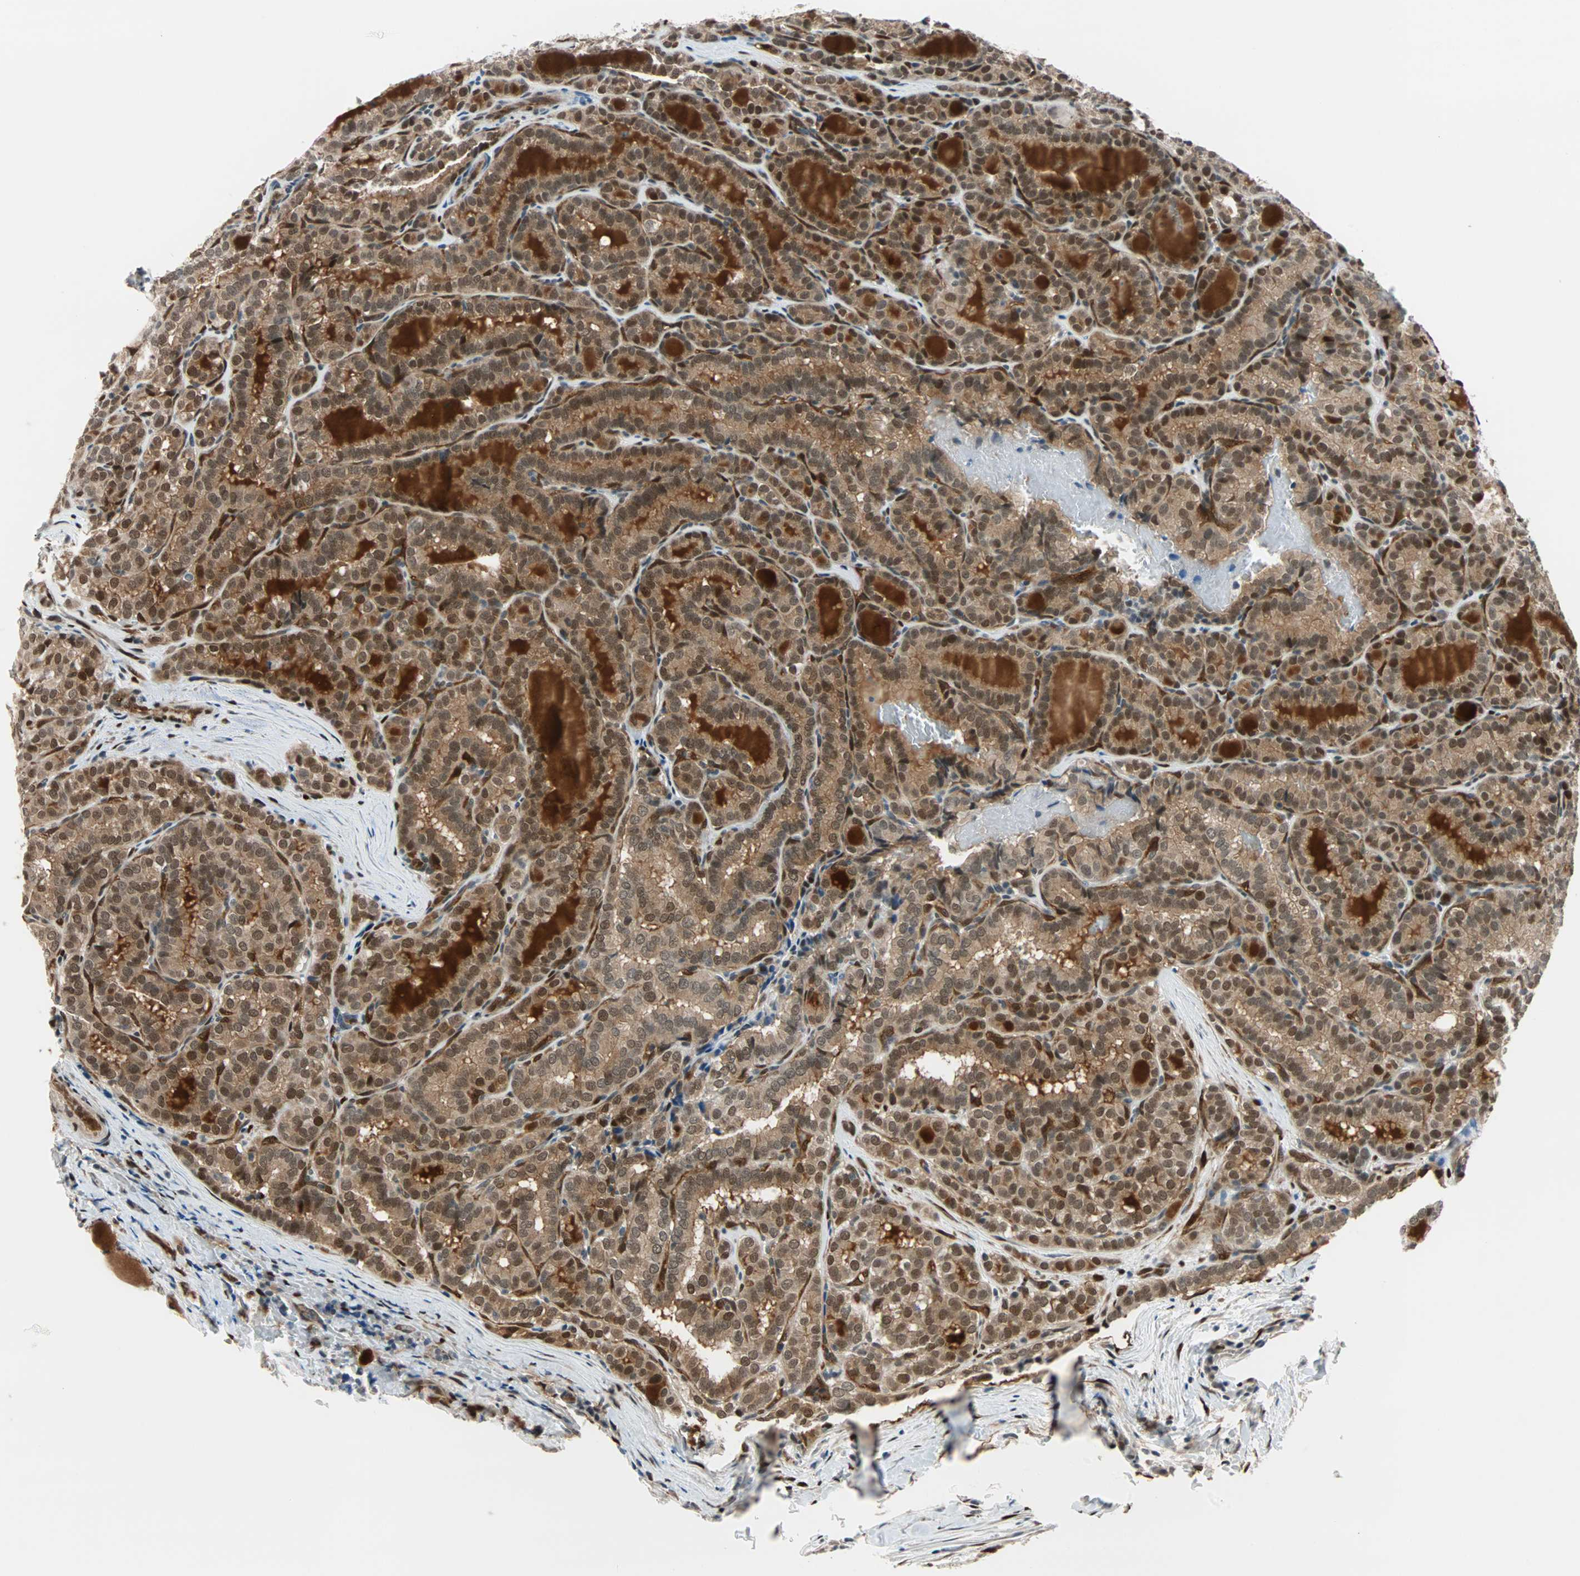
{"staining": {"intensity": "strong", "quantity": ">75%", "location": "cytoplasmic/membranous,nuclear"}, "tissue": "thyroid cancer", "cell_type": "Tumor cells", "image_type": "cancer", "snomed": [{"axis": "morphology", "description": "Normal tissue, NOS"}, {"axis": "morphology", "description": "Papillary adenocarcinoma, NOS"}, {"axis": "topography", "description": "Thyroid gland"}], "caption": "The immunohistochemical stain shows strong cytoplasmic/membranous and nuclear positivity in tumor cells of thyroid papillary adenocarcinoma tissue.", "gene": "WWTR1", "patient": {"sex": "female", "age": 30}}